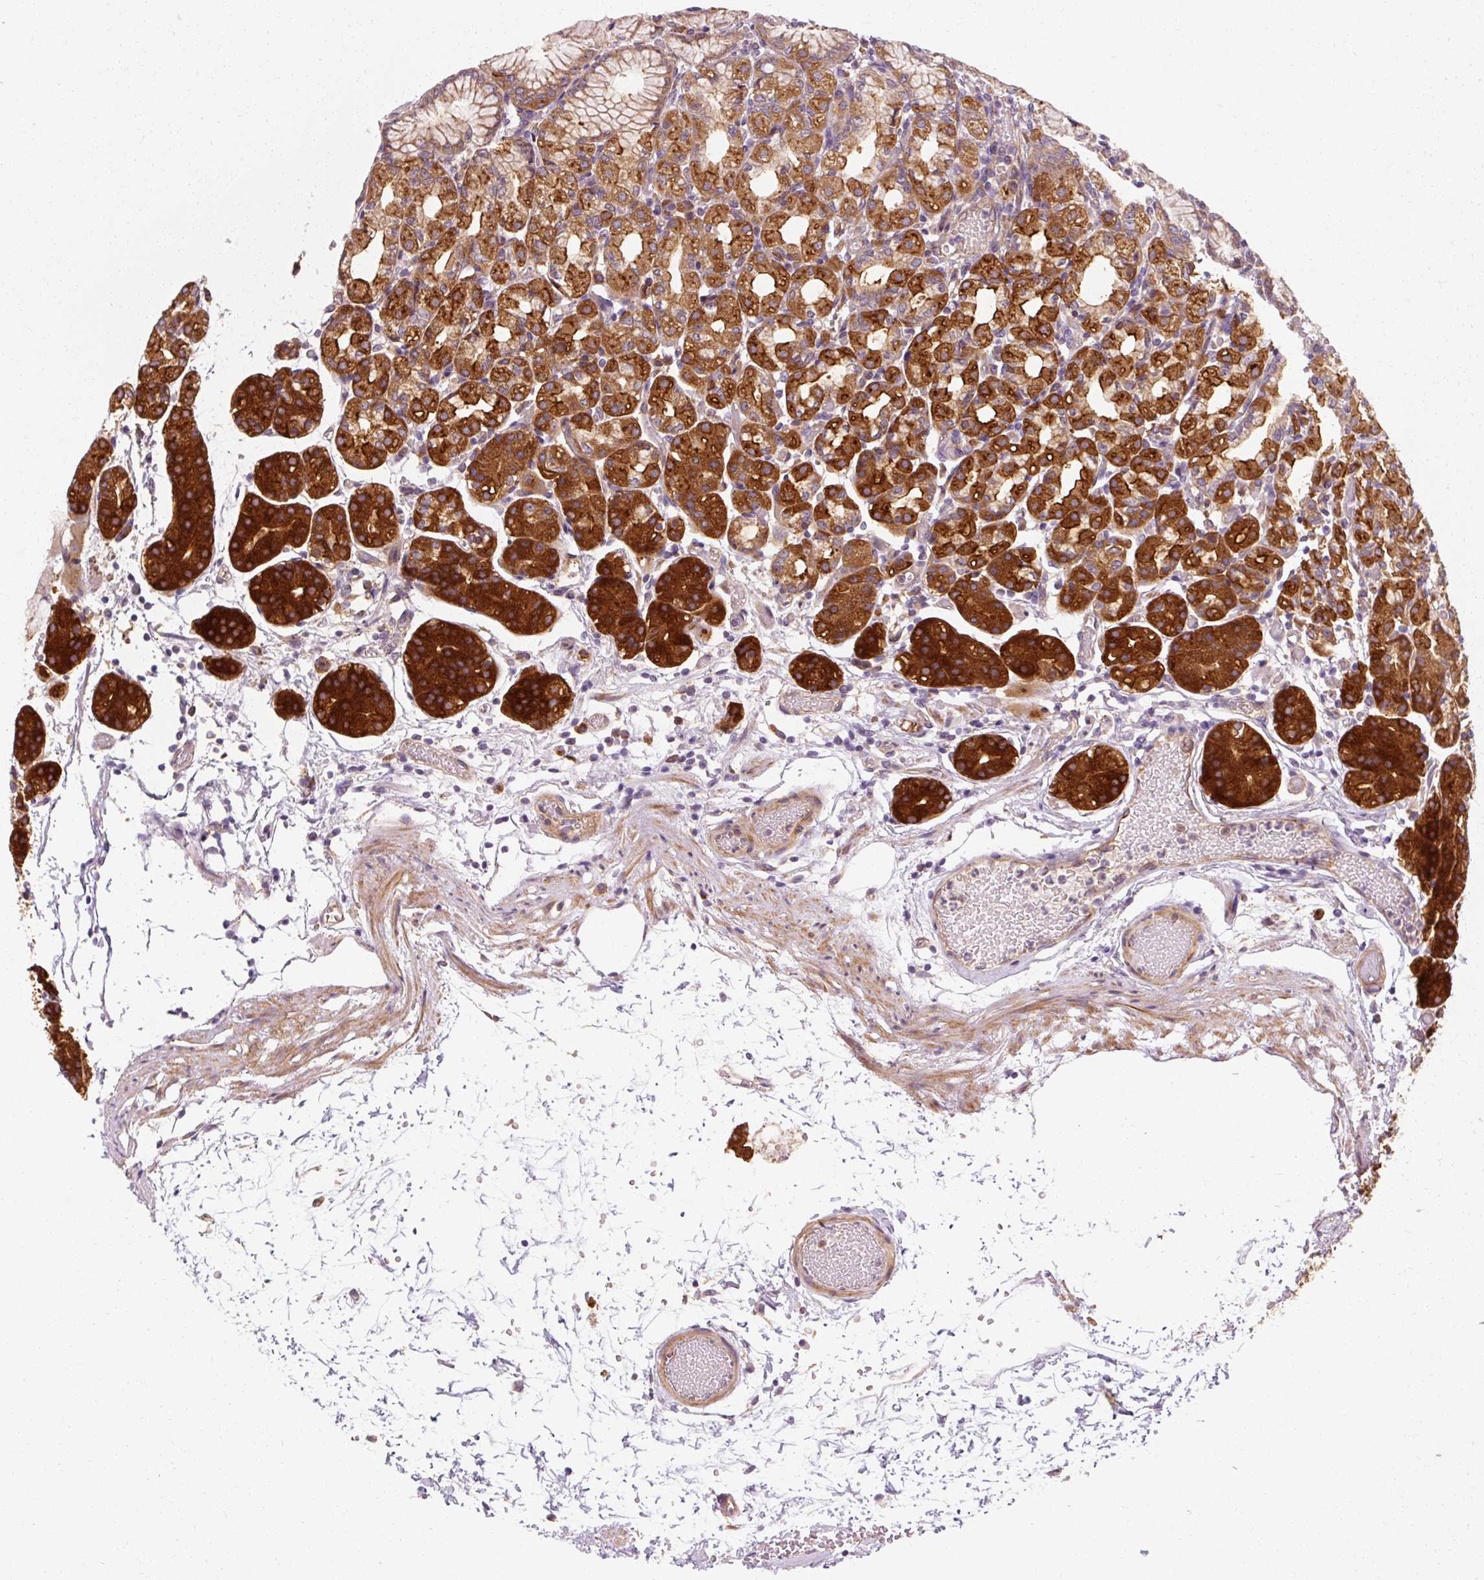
{"staining": {"intensity": "strong", "quantity": ">75%", "location": "cytoplasmic/membranous"}, "tissue": "stomach", "cell_type": "Glandular cells", "image_type": "normal", "snomed": [{"axis": "morphology", "description": "Normal tissue, NOS"}, {"axis": "topography", "description": "Stomach"}], "caption": "Protein analysis of benign stomach demonstrates strong cytoplasmic/membranous positivity in approximately >75% of glandular cells. (DAB = brown stain, brightfield microscopy at high magnification).", "gene": "TBC1D4", "patient": {"sex": "female", "age": 57}}